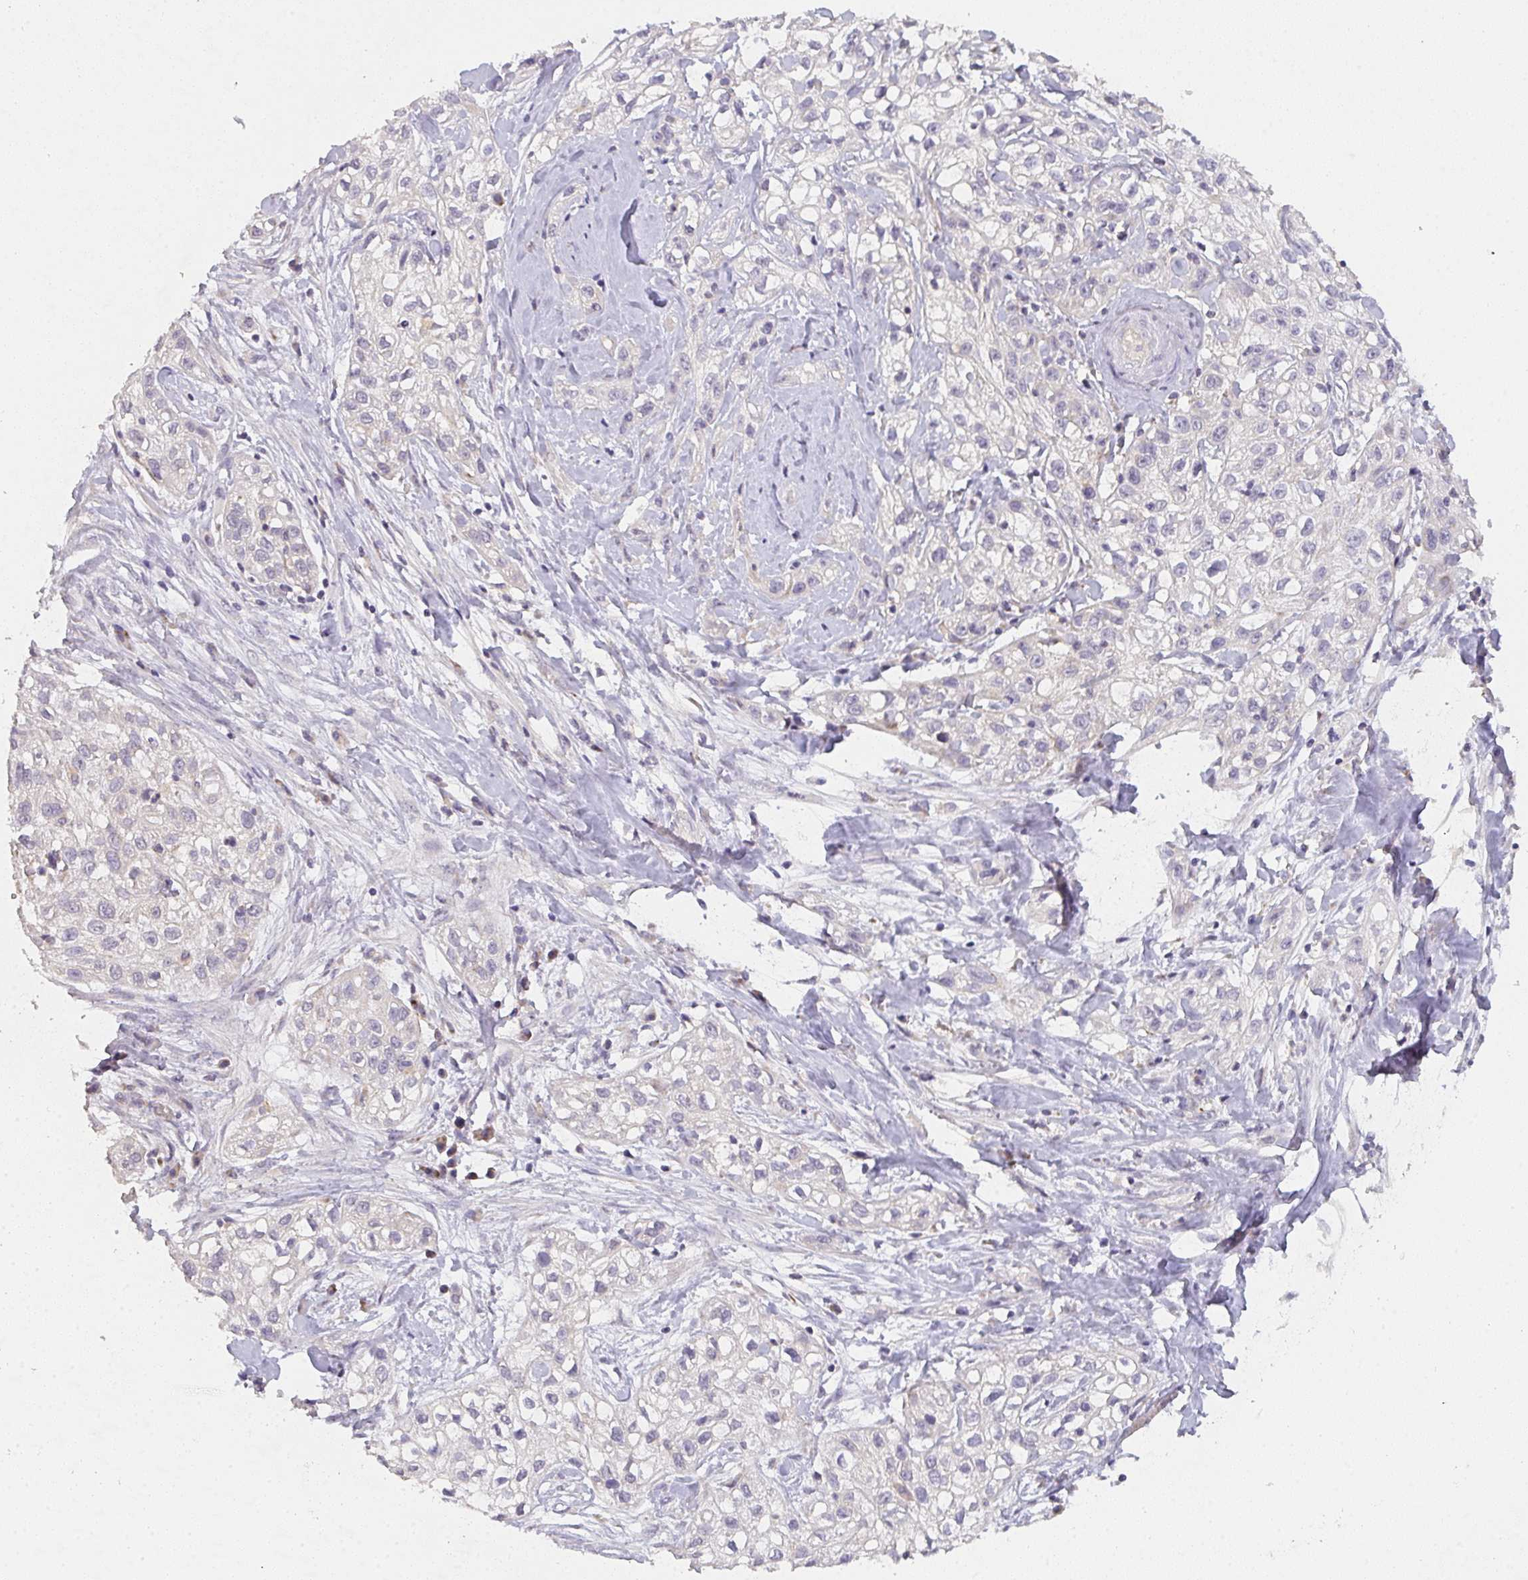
{"staining": {"intensity": "negative", "quantity": "none", "location": "none"}, "tissue": "skin cancer", "cell_type": "Tumor cells", "image_type": "cancer", "snomed": [{"axis": "morphology", "description": "Squamous cell carcinoma, NOS"}, {"axis": "topography", "description": "Skin"}], "caption": "The immunohistochemistry (IHC) photomicrograph has no significant expression in tumor cells of skin cancer tissue.", "gene": "TMEM219", "patient": {"sex": "male", "age": 82}}